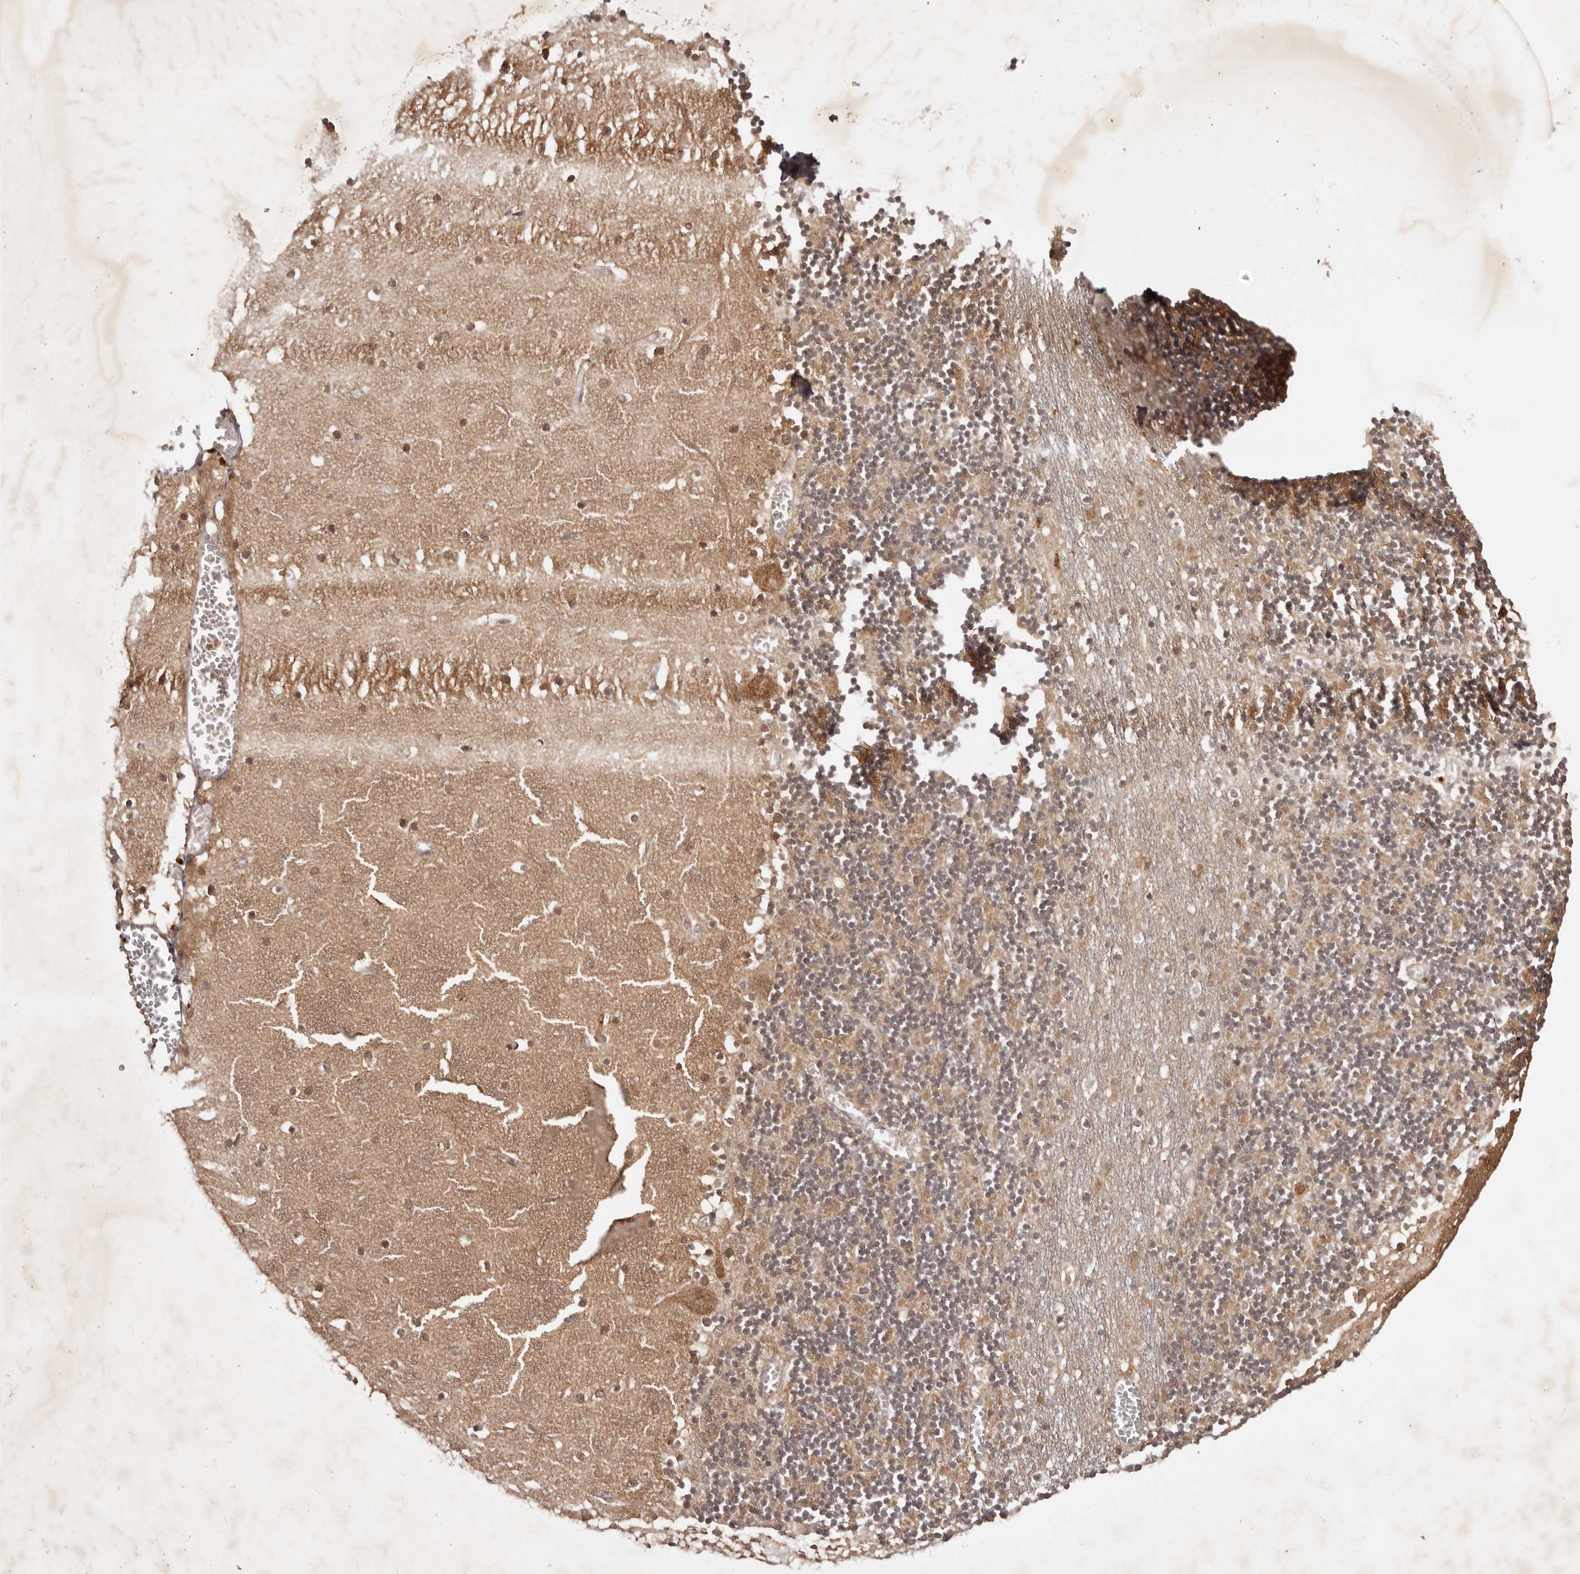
{"staining": {"intensity": "weak", "quantity": "25%-75%", "location": "cytoplasmic/membranous"}, "tissue": "cerebellum", "cell_type": "Cells in granular layer", "image_type": "normal", "snomed": [{"axis": "morphology", "description": "Normal tissue, NOS"}, {"axis": "topography", "description": "Cerebellum"}], "caption": "Immunohistochemistry image of benign cerebellum: human cerebellum stained using IHC shows low levels of weak protein expression localized specifically in the cytoplasmic/membranous of cells in granular layer, appearing as a cytoplasmic/membranous brown color.", "gene": "PKIB", "patient": {"sex": "female", "age": 28}}